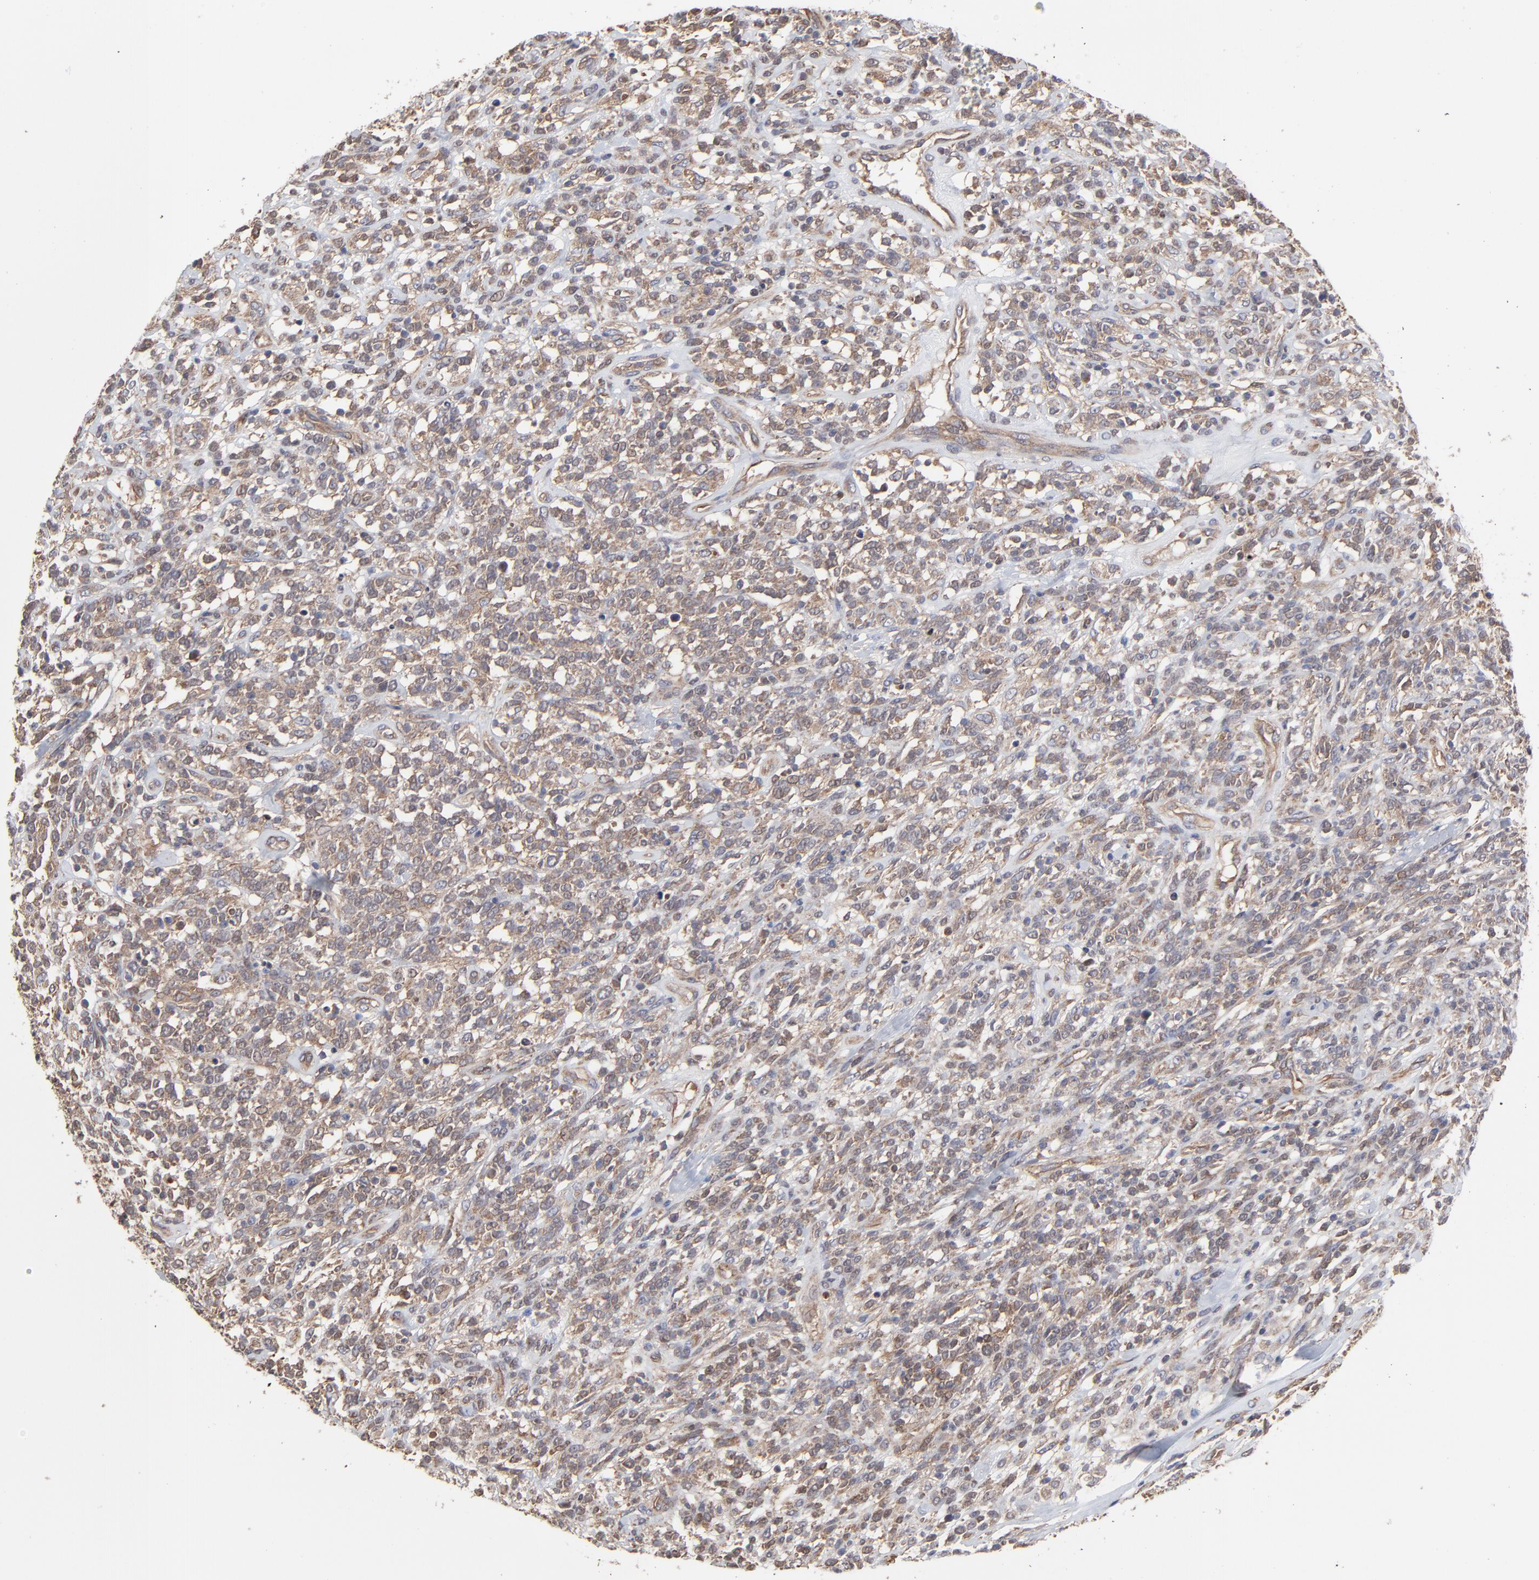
{"staining": {"intensity": "moderate", "quantity": "25%-75%", "location": "cytoplasmic/membranous"}, "tissue": "lymphoma", "cell_type": "Tumor cells", "image_type": "cancer", "snomed": [{"axis": "morphology", "description": "Malignant lymphoma, non-Hodgkin's type, High grade"}, {"axis": "topography", "description": "Lymph node"}], "caption": "Tumor cells exhibit medium levels of moderate cytoplasmic/membranous positivity in about 25%-75% of cells in lymphoma.", "gene": "ARMT1", "patient": {"sex": "female", "age": 73}}